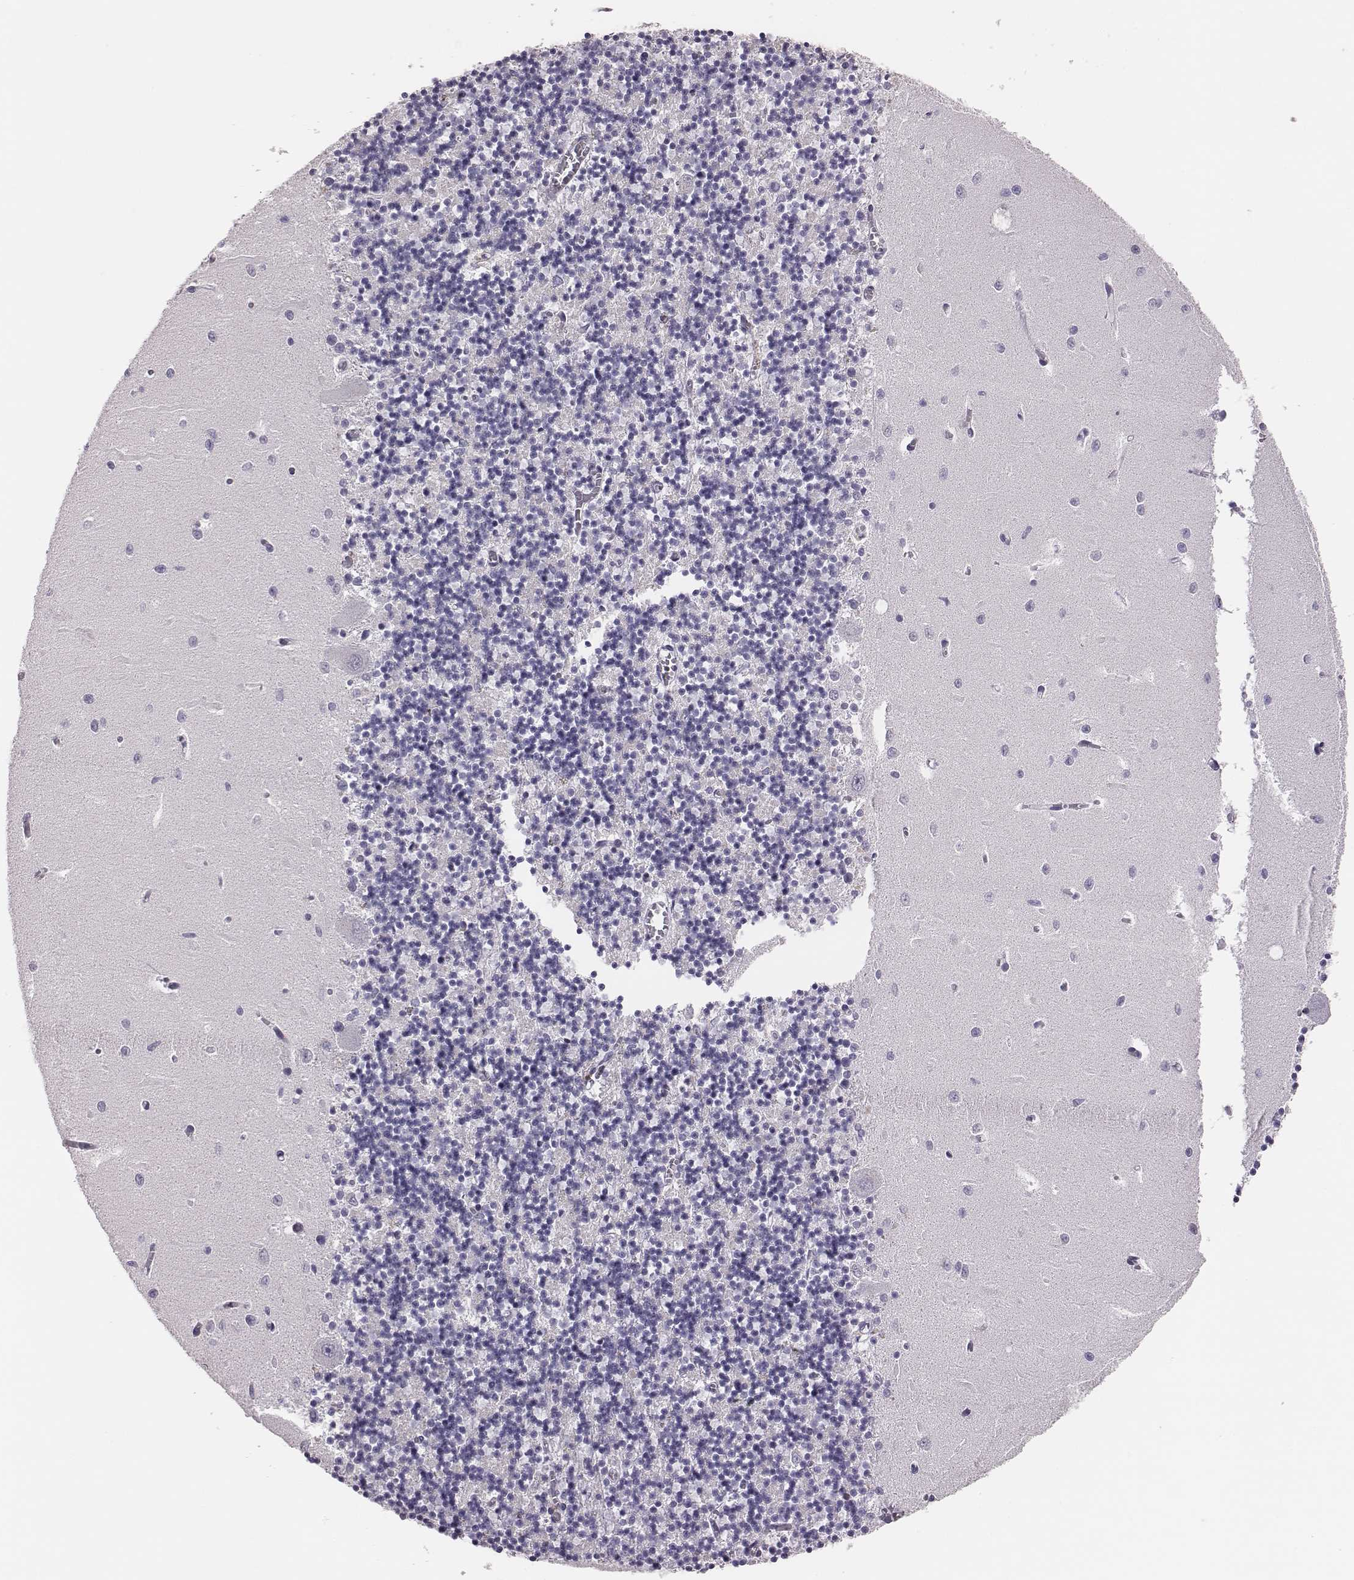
{"staining": {"intensity": "negative", "quantity": "none", "location": "none"}, "tissue": "cerebellum", "cell_type": "Cells in granular layer", "image_type": "normal", "snomed": [{"axis": "morphology", "description": "Normal tissue, NOS"}, {"axis": "topography", "description": "Cerebellum"}], "caption": "An IHC photomicrograph of normal cerebellum is shown. There is no staining in cells in granular layer of cerebellum.", "gene": "H1", "patient": {"sex": "female", "age": 64}}